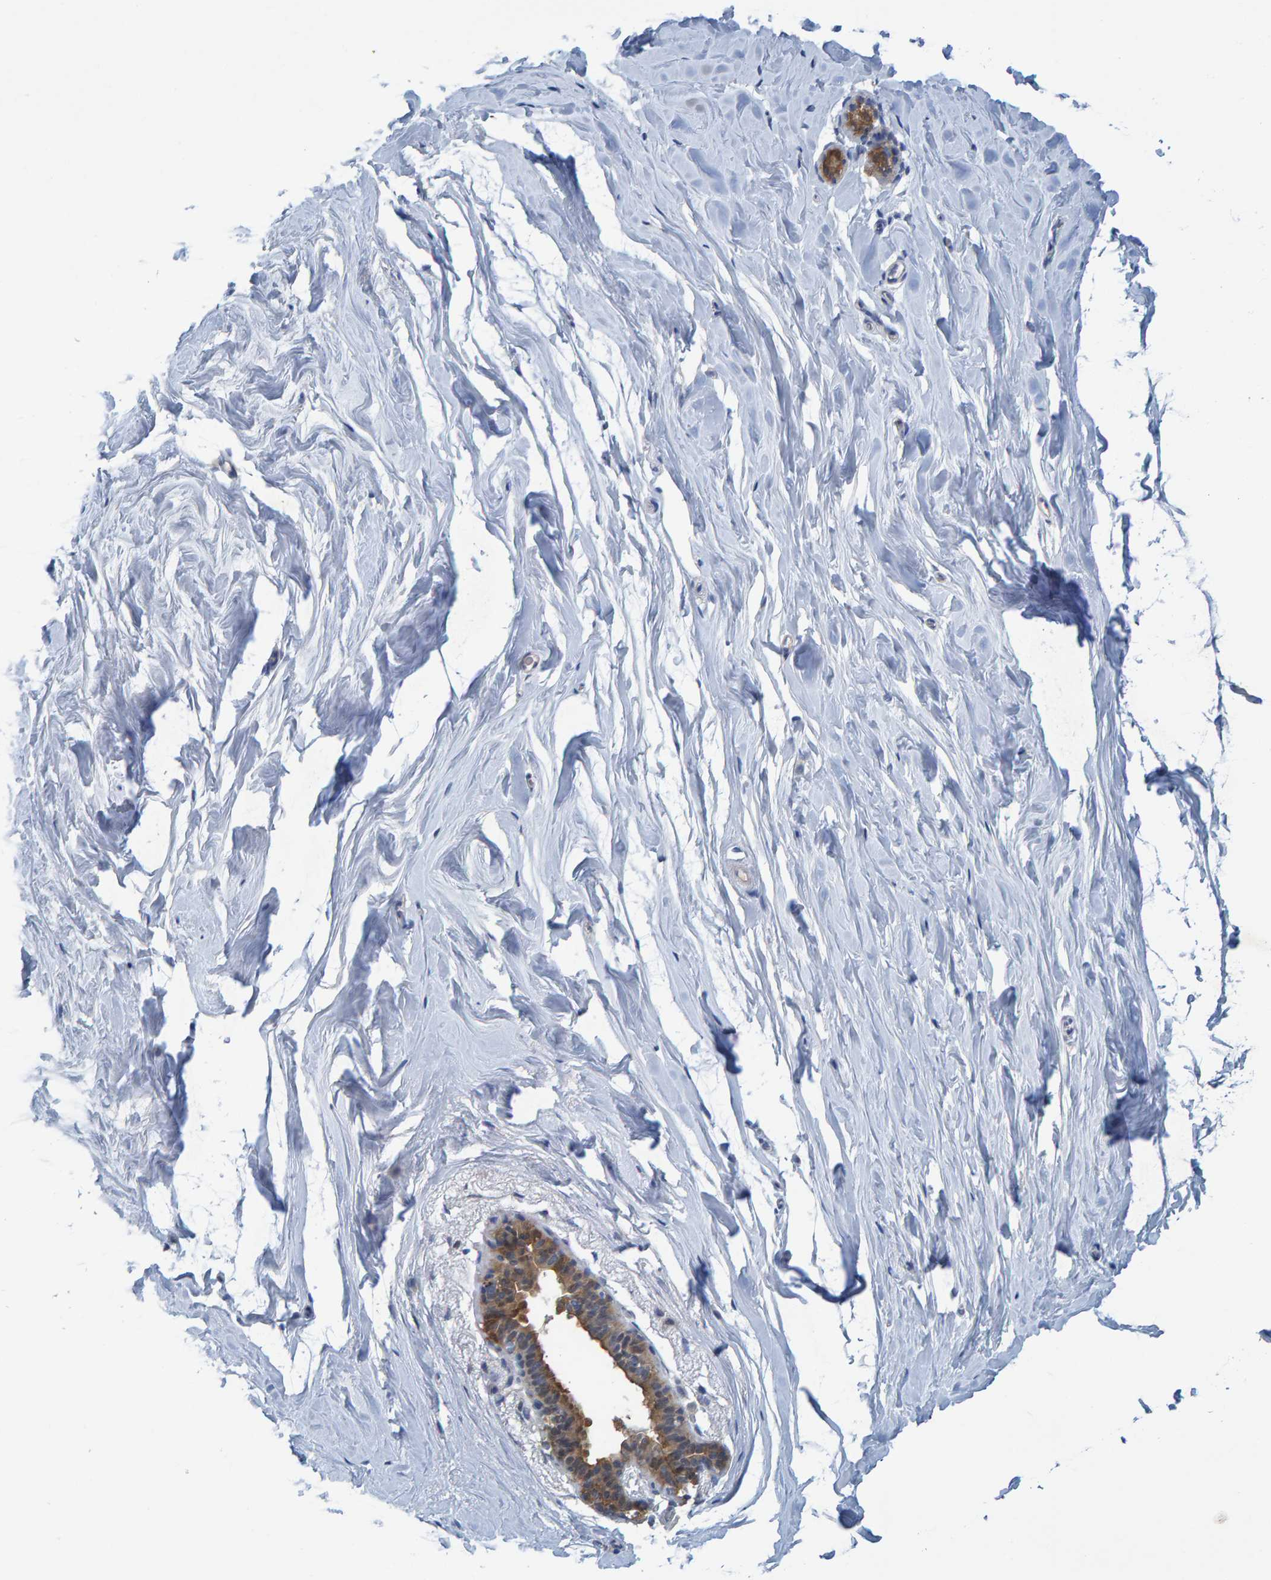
{"staining": {"intensity": "negative", "quantity": "none", "location": "none"}, "tissue": "breast", "cell_type": "Adipocytes", "image_type": "normal", "snomed": [{"axis": "morphology", "description": "Normal tissue, NOS"}, {"axis": "topography", "description": "Breast"}], "caption": "High power microscopy histopathology image of an IHC photomicrograph of normal breast, revealing no significant expression in adipocytes. Nuclei are stained in blue.", "gene": "ALAD", "patient": {"sex": "female", "age": 62}}